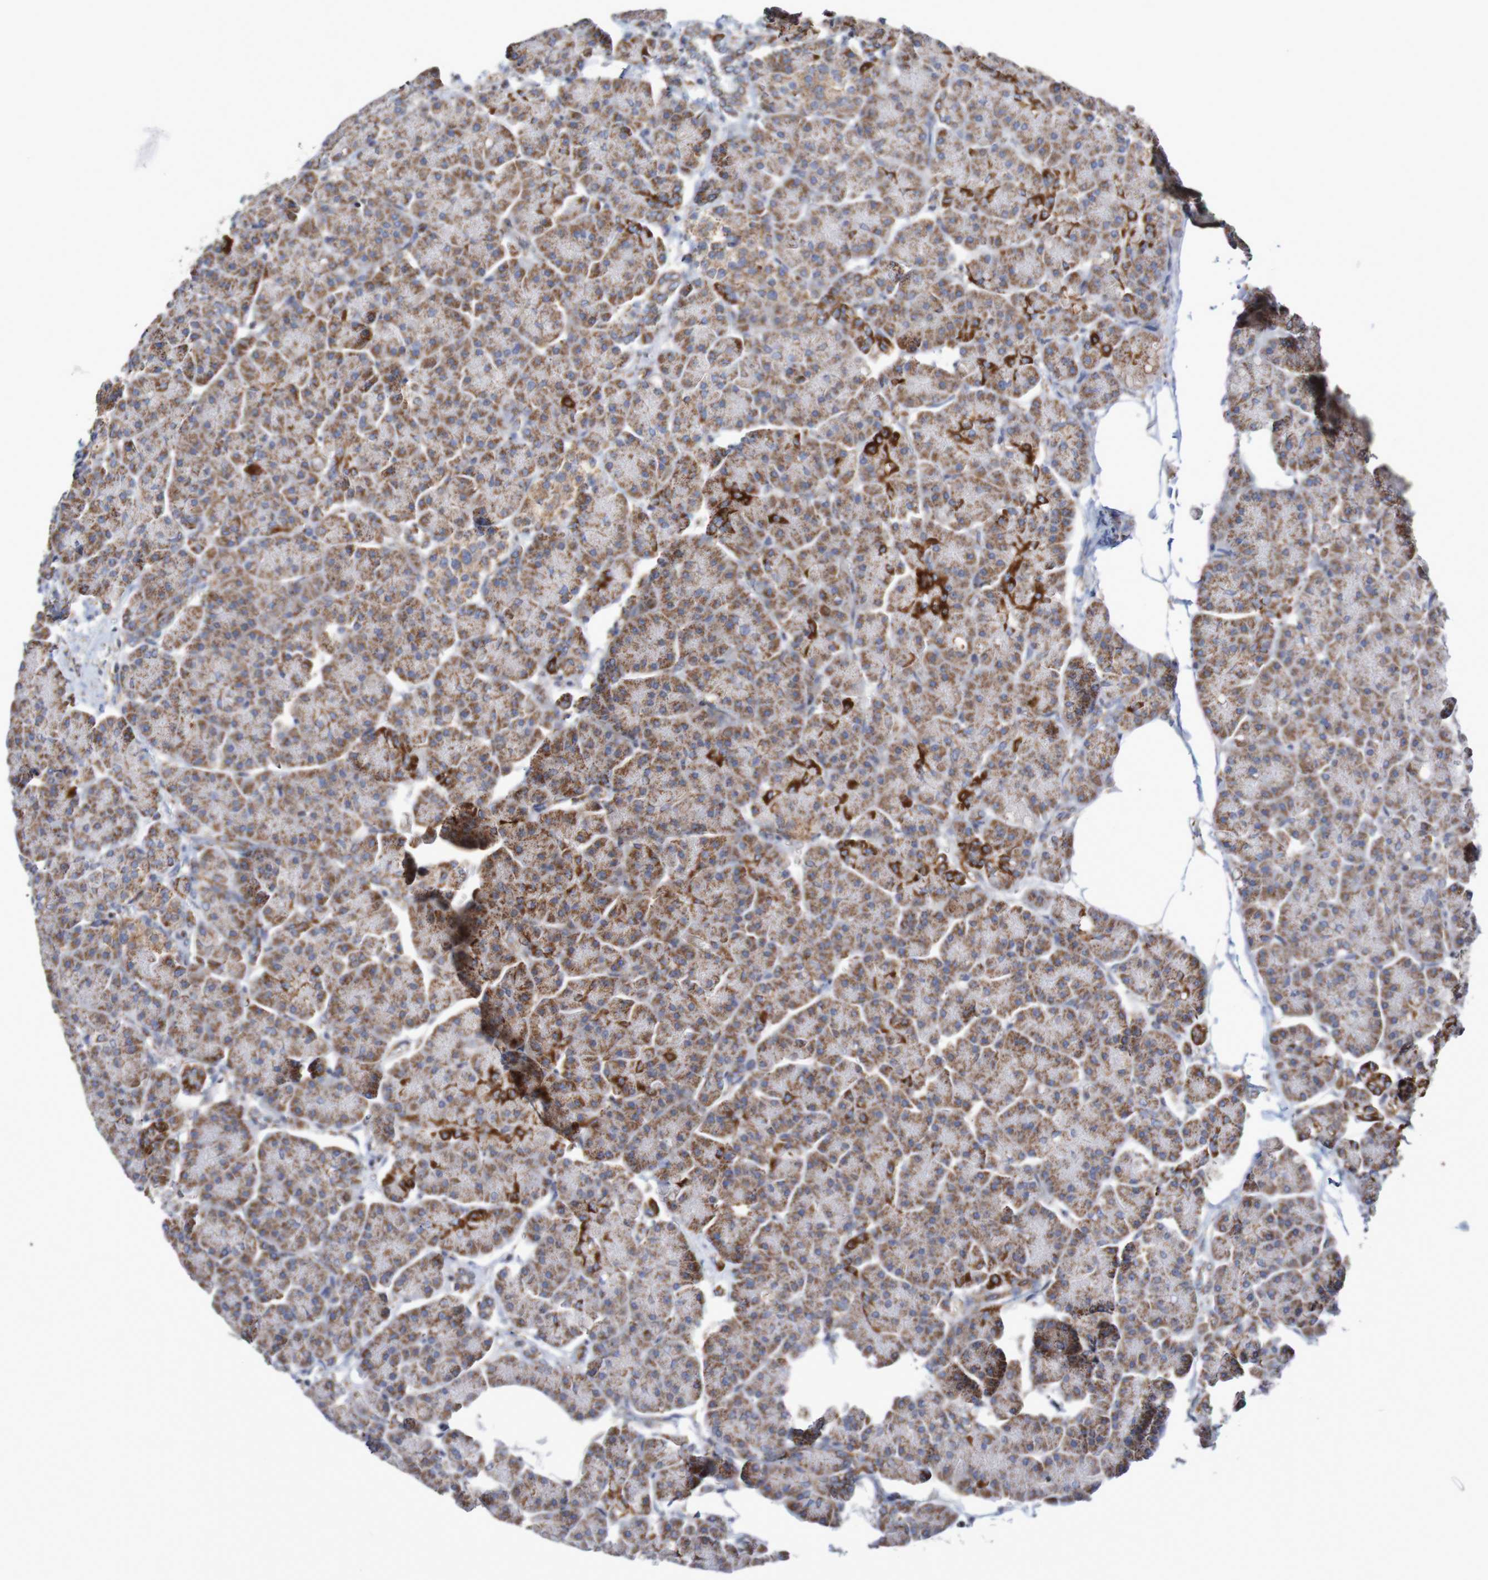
{"staining": {"intensity": "moderate", "quantity": ">75%", "location": "cytoplasmic/membranous"}, "tissue": "pancreas", "cell_type": "Exocrine glandular cells", "image_type": "normal", "snomed": [{"axis": "morphology", "description": "Normal tissue, NOS"}, {"axis": "topography", "description": "Pancreas"}], "caption": "The photomicrograph shows immunohistochemical staining of normal pancreas. There is moderate cytoplasmic/membranous expression is present in about >75% of exocrine glandular cells. (DAB (3,3'-diaminobenzidine) IHC, brown staining for protein, blue staining for nuclei).", "gene": "MMEL1", "patient": {"sex": "female", "age": 70}}